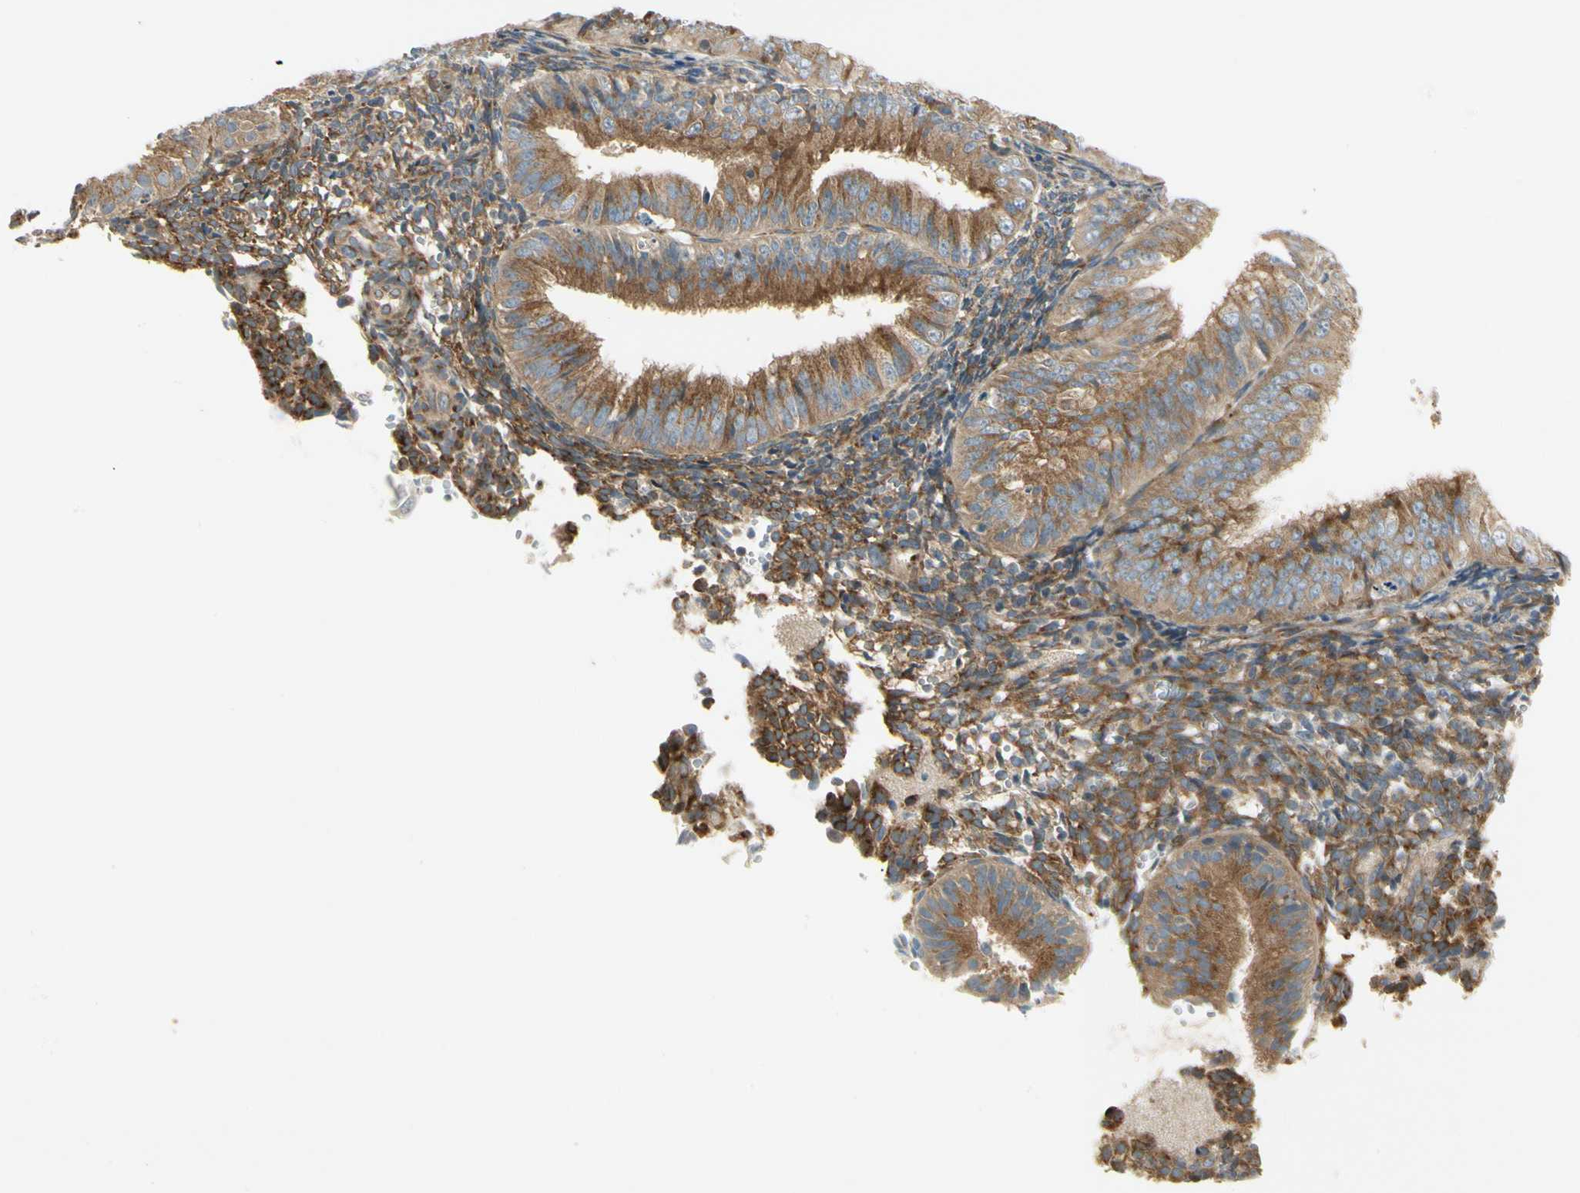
{"staining": {"intensity": "moderate", "quantity": ">75%", "location": "cytoplasmic/membranous"}, "tissue": "endometrial cancer", "cell_type": "Tumor cells", "image_type": "cancer", "snomed": [{"axis": "morphology", "description": "Normal tissue, NOS"}, {"axis": "morphology", "description": "Adenocarcinoma, NOS"}, {"axis": "topography", "description": "Endometrium"}], "caption": "Human adenocarcinoma (endometrial) stained with a brown dye demonstrates moderate cytoplasmic/membranous positive staining in about >75% of tumor cells.", "gene": "MANSC1", "patient": {"sex": "female", "age": 53}}